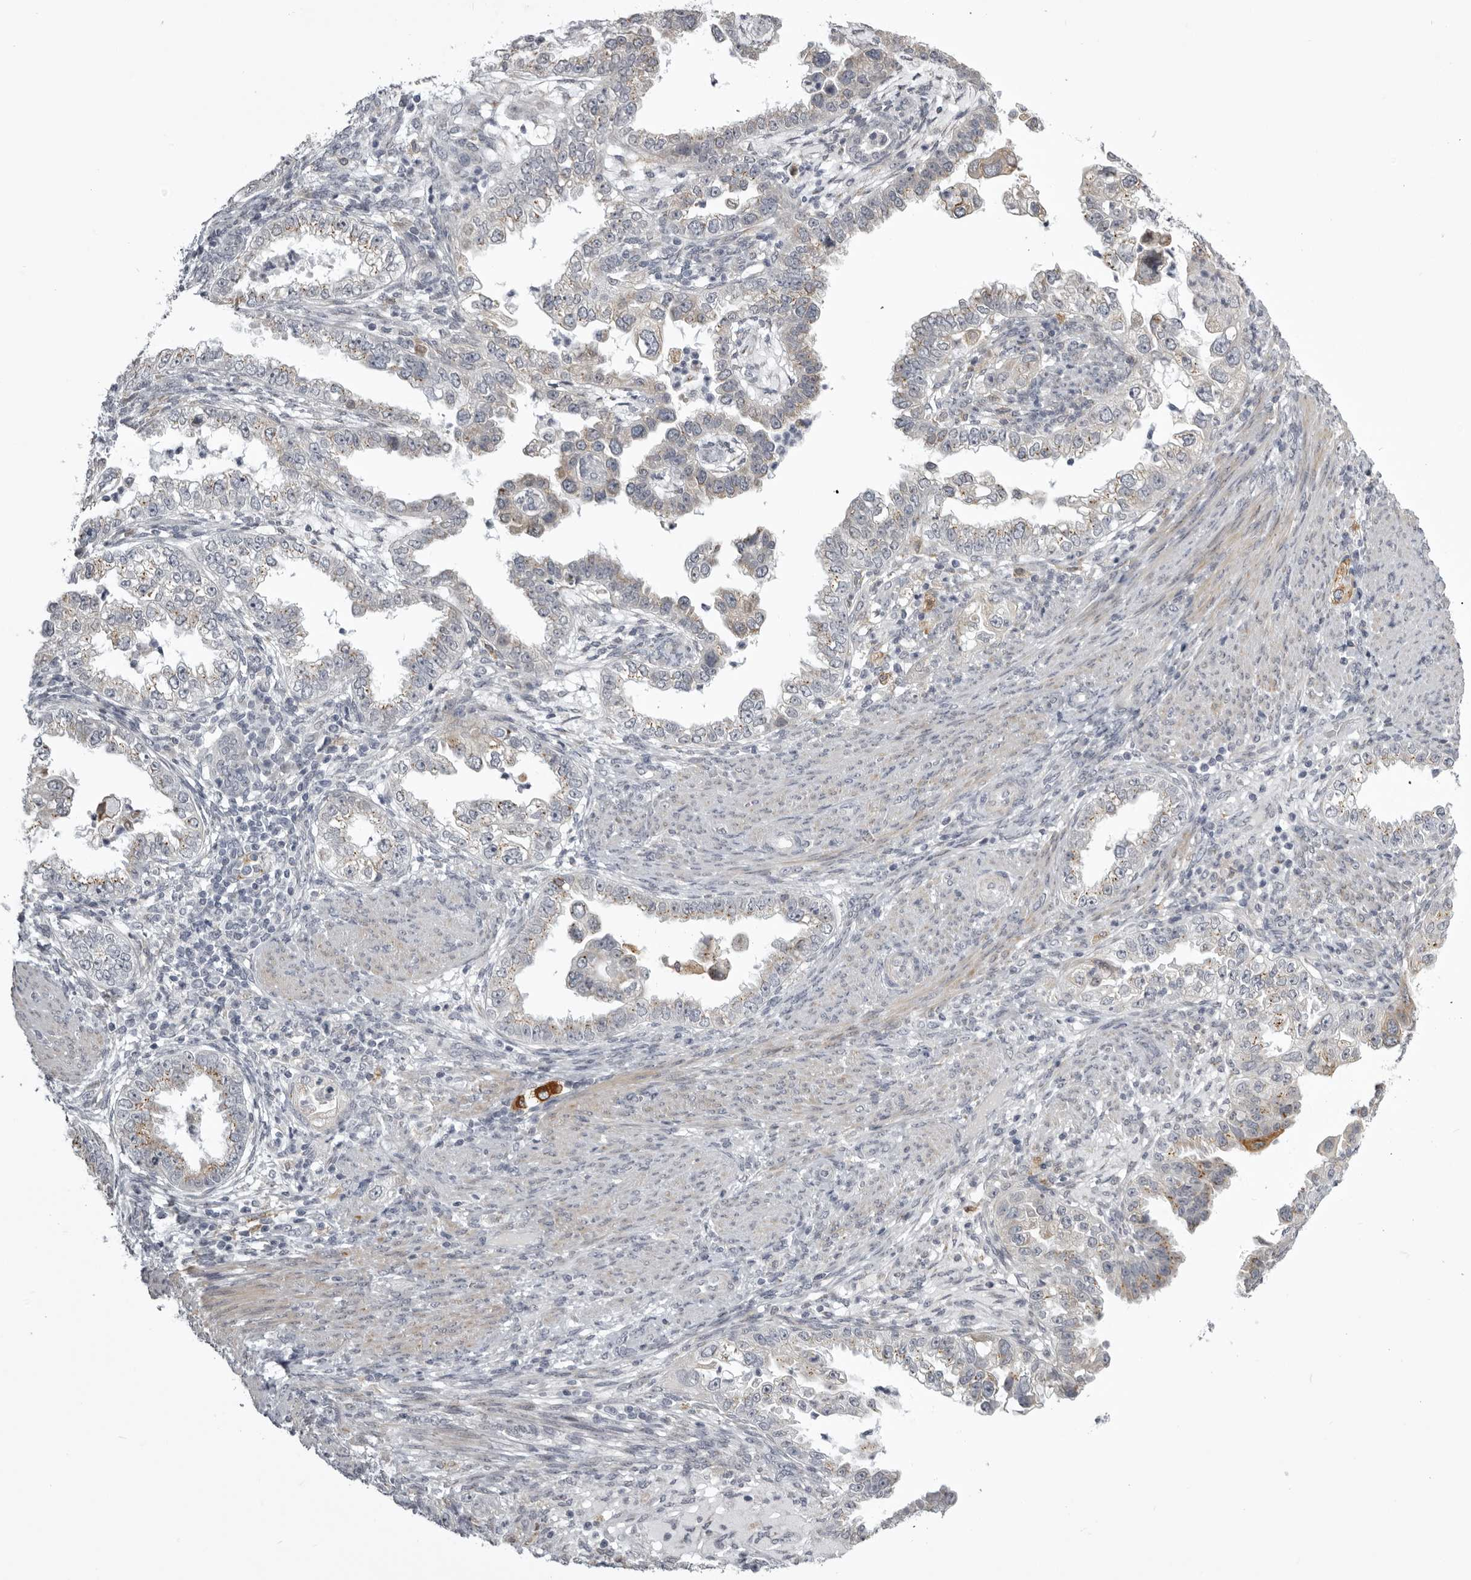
{"staining": {"intensity": "strong", "quantity": "<25%", "location": "cytoplasmic/membranous"}, "tissue": "endometrial cancer", "cell_type": "Tumor cells", "image_type": "cancer", "snomed": [{"axis": "morphology", "description": "Adenocarcinoma, NOS"}, {"axis": "topography", "description": "Endometrium"}], "caption": "Tumor cells reveal strong cytoplasmic/membranous staining in approximately <25% of cells in adenocarcinoma (endometrial).", "gene": "NCEH1", "patient": {"sex": "female", "age": 85}}